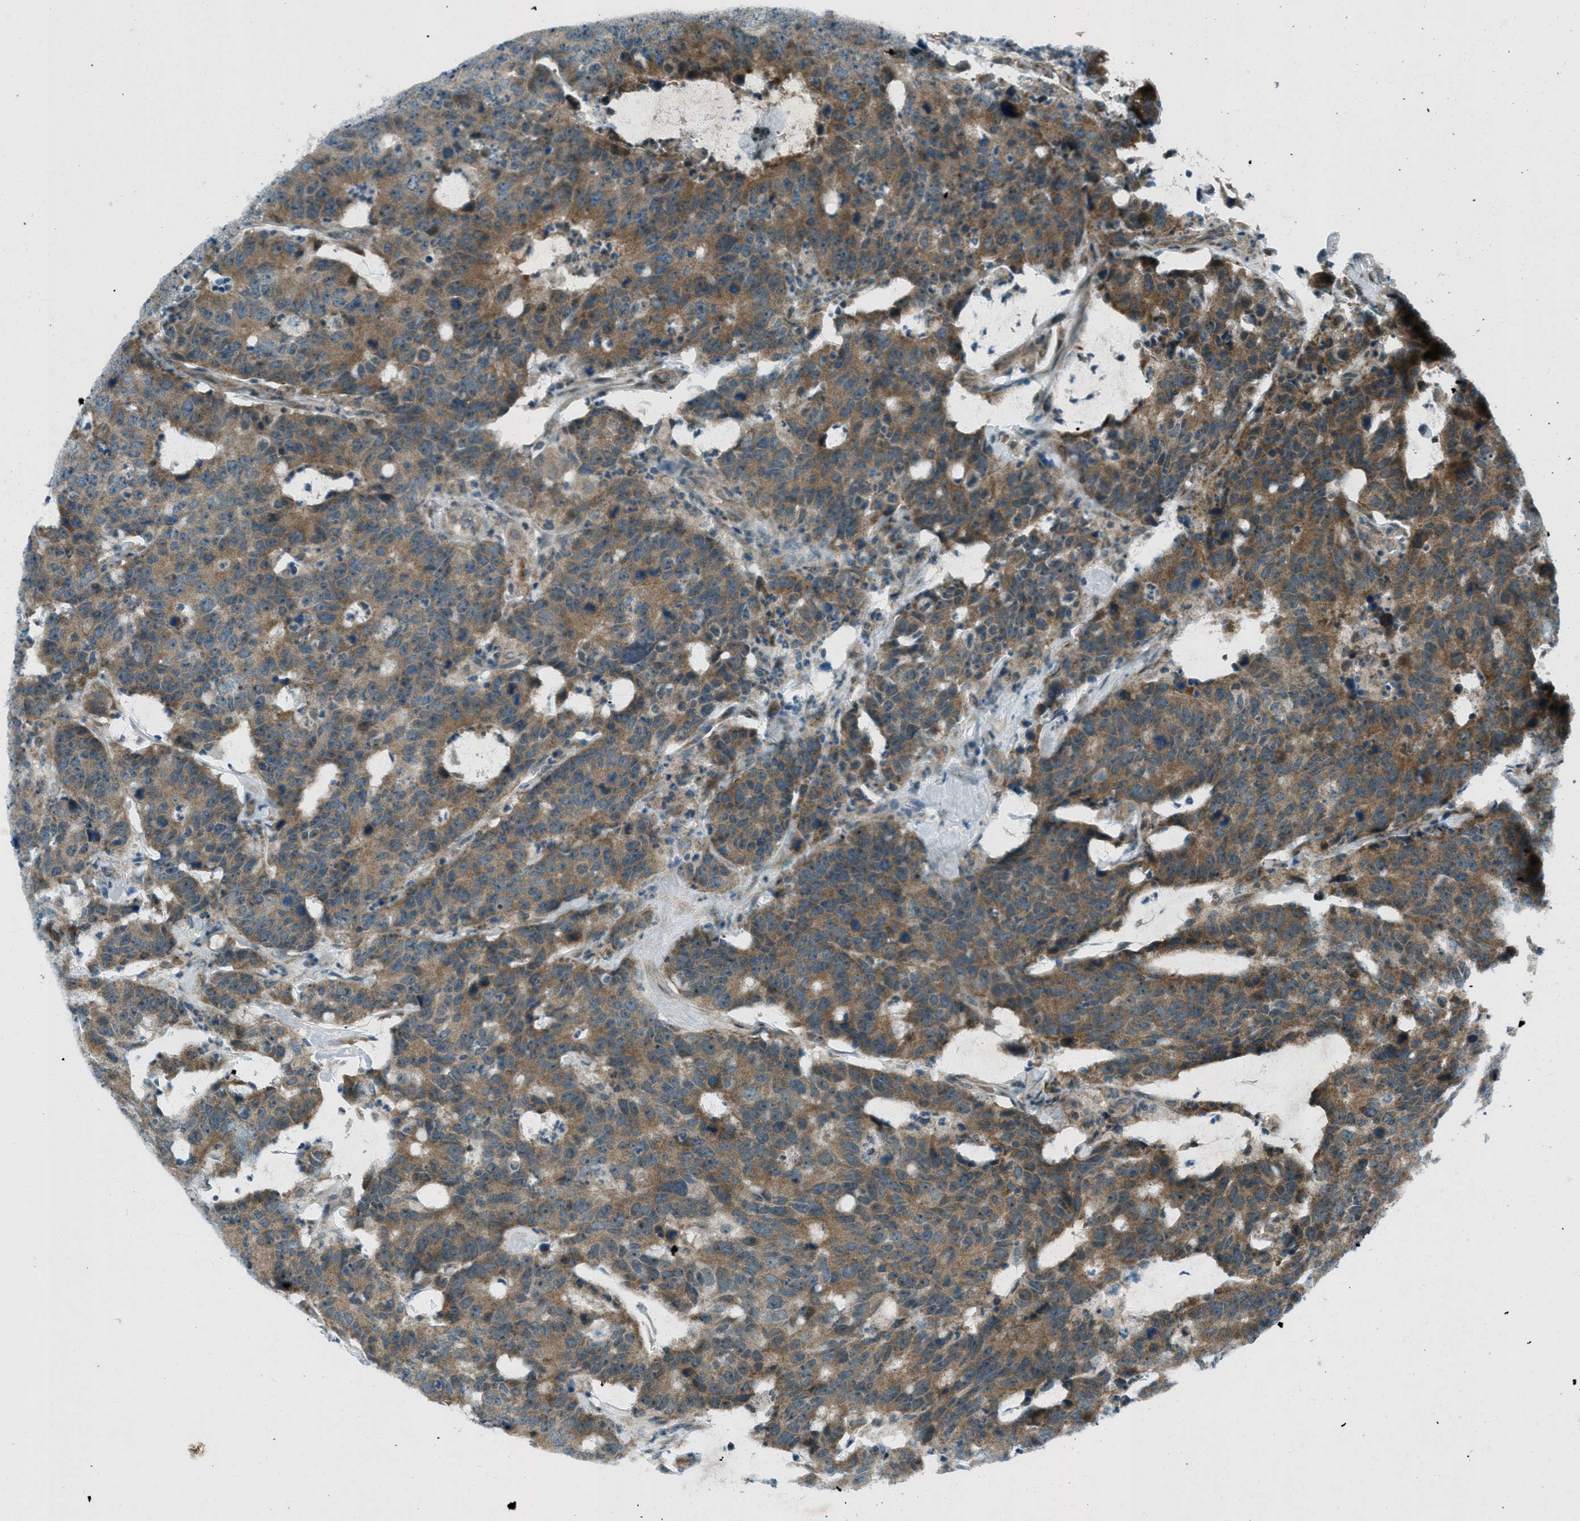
{"staining": {"intensity": "moderate", "quantity": ">75%", "location": "cytoplasmic/membranous"}, "tissue": "colorectal cancer", "cell_type": "Tumor cells", "image_type": "cancer", "snomed": [{"axis": "morphology", "description": "Adenocarcinoma, NOS"}, {"axis": "topography", "description": "Colon"}], "caption": "This image shows immunohistochemistry (IHC) staining of human colorectal adenocarcinoma, with medium moderate cytoplasmic/membranous expression in approximately >75% of tumor cells.", "gene": "STK11", "patient": {"sex": "female", "age": 86}}